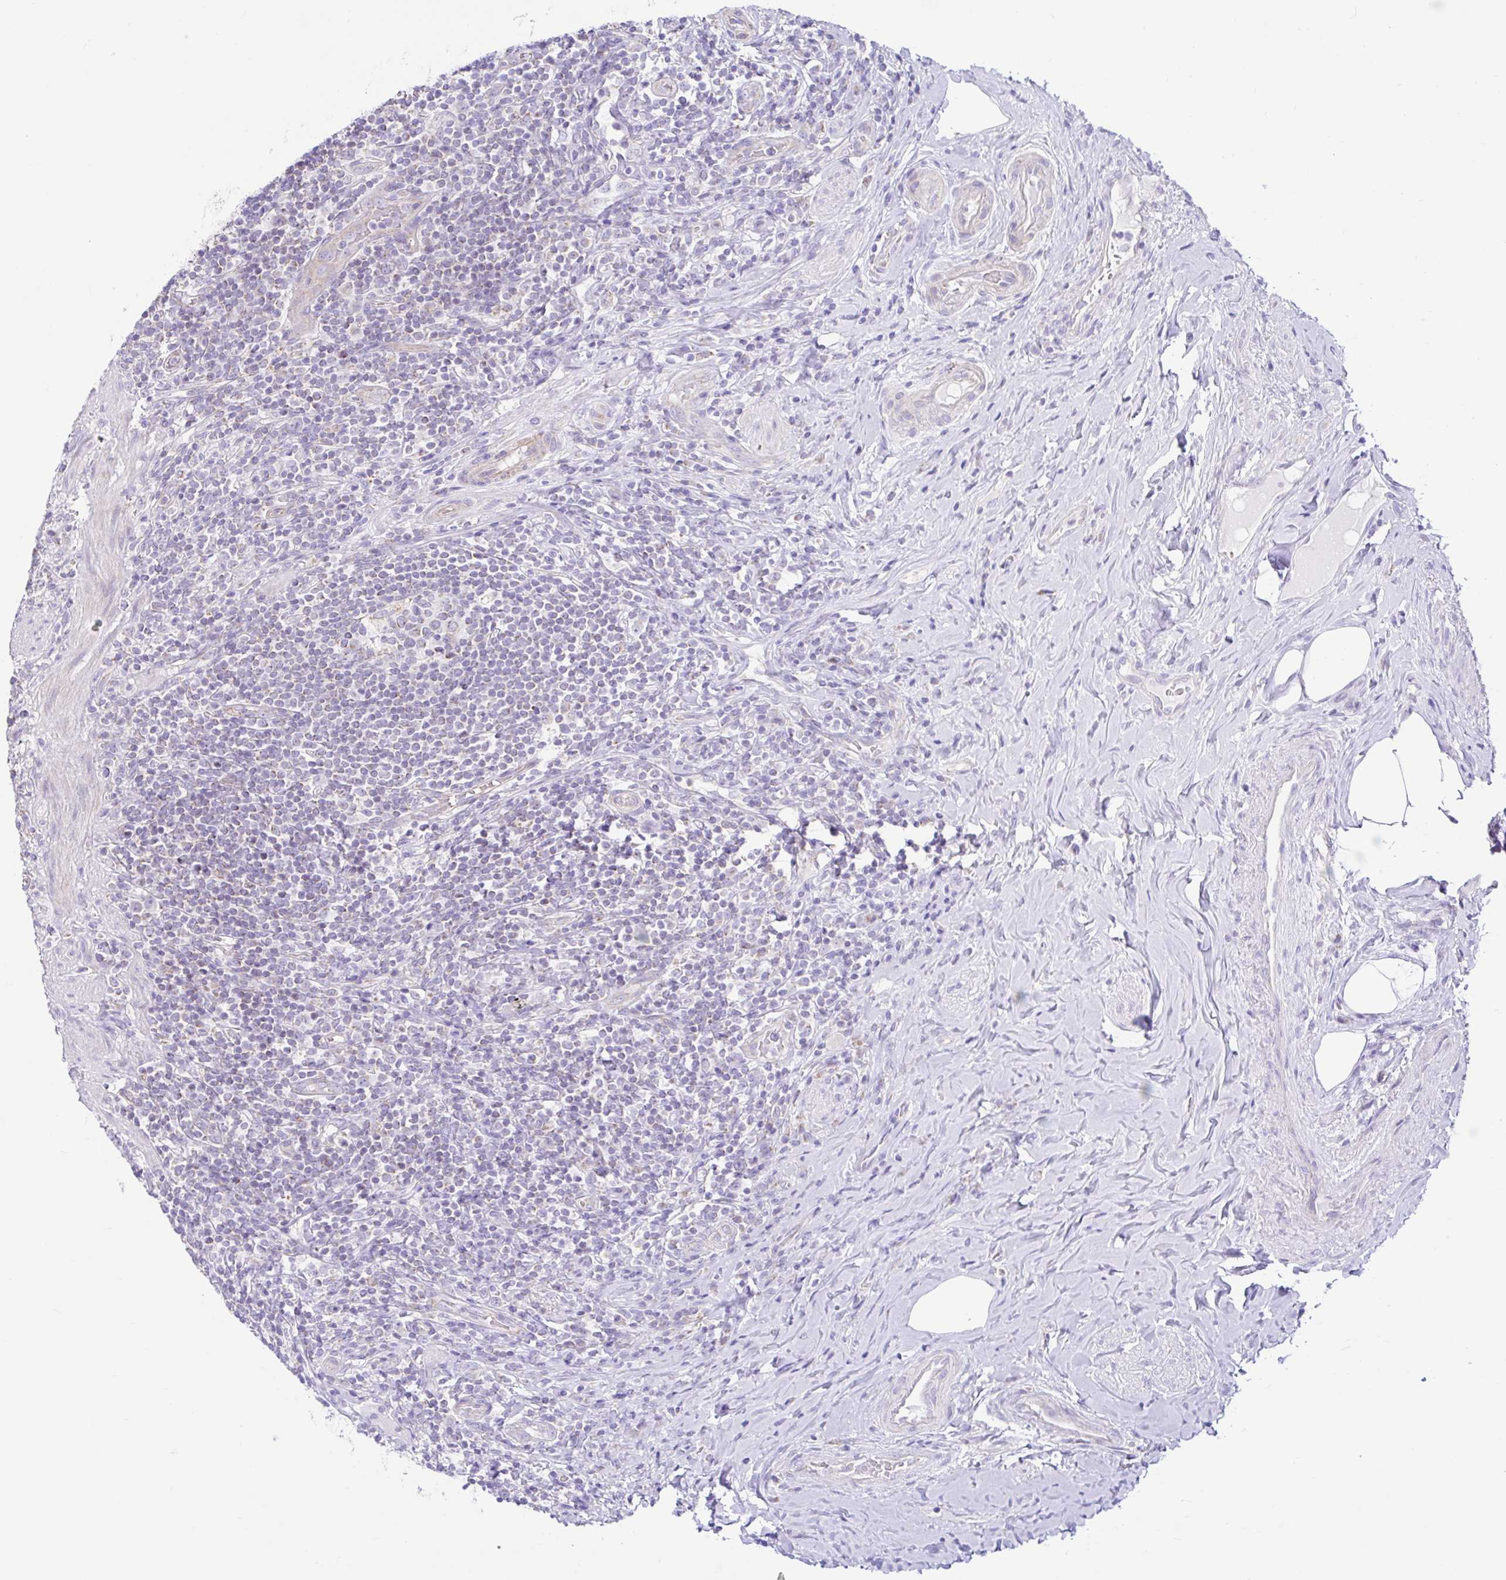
{"staining": {"intensity": "moderate", "quantity": ">75%", "location": "cytoplasmic/membranous"}, "tissue": "appendix", "cell_type": "Glandular cells", "image_type": "normal", "snomed": [{"axis": "morphology", "description": "Normal tissue, NOS"}, {"axis": "topography", "description": "Appendix"}], "caption": "The immunohistochemical stain highlights moderate cytoplasmic/membranous staining in glandular cells of benign appendix. The protein of interest is shown in brown color, while the nuclei are stained blue.", "gene": "NDUFS2", "patient": {"sex": "female", "age": 43}}